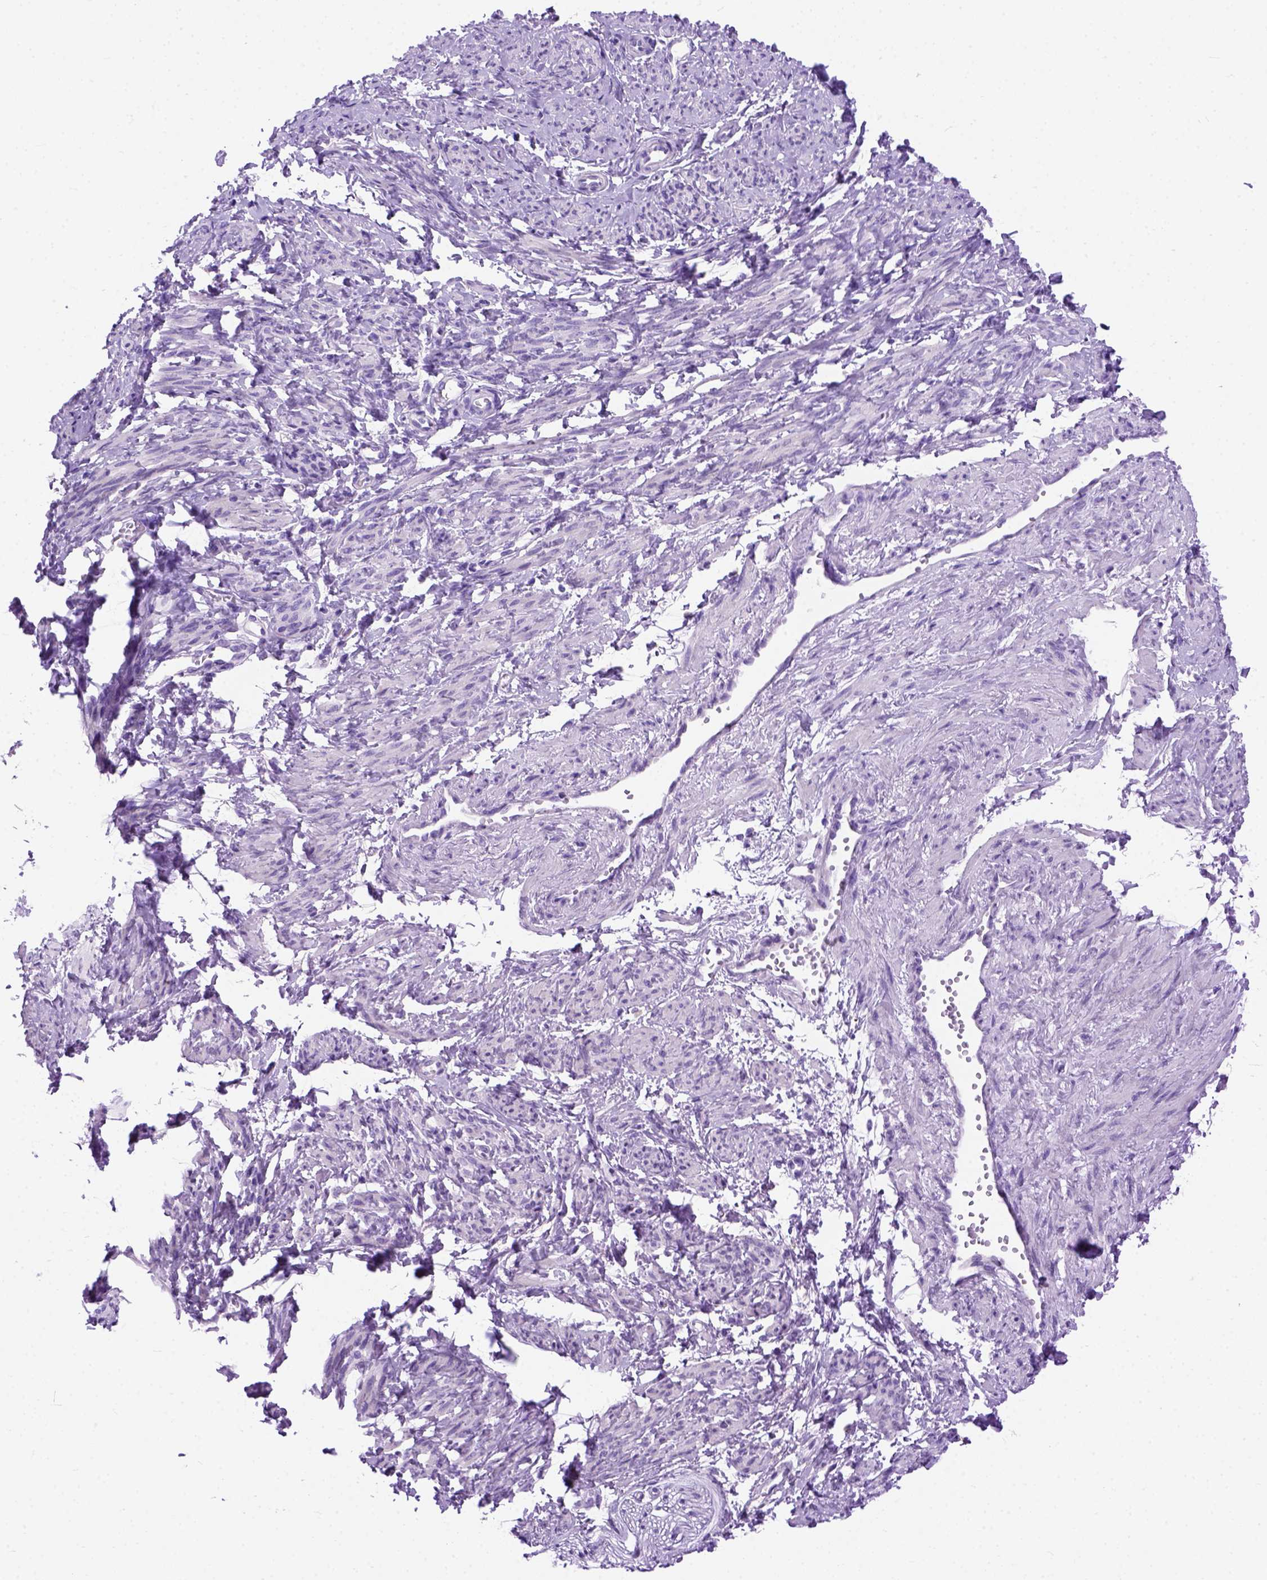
{"staining": {"intensity": "negative", "quantity": "none", "location": "none"}, "tissue": "smooth muscle", "cell_type": "Smooth muscle cells", "image_type": "normal", "snomed": [{"axis": "morphology", "description": "Normal tissue, NOS"}, {"axis": "topography", "description": "Smooth muscle"}], "caption": "An IHC image of unremarkable smooth muscle is shown. There is no staining in smooth muscle cells of smooth muscle.", "gene": "ODAD3", "patient": {"sex": "female", "age": 65}}